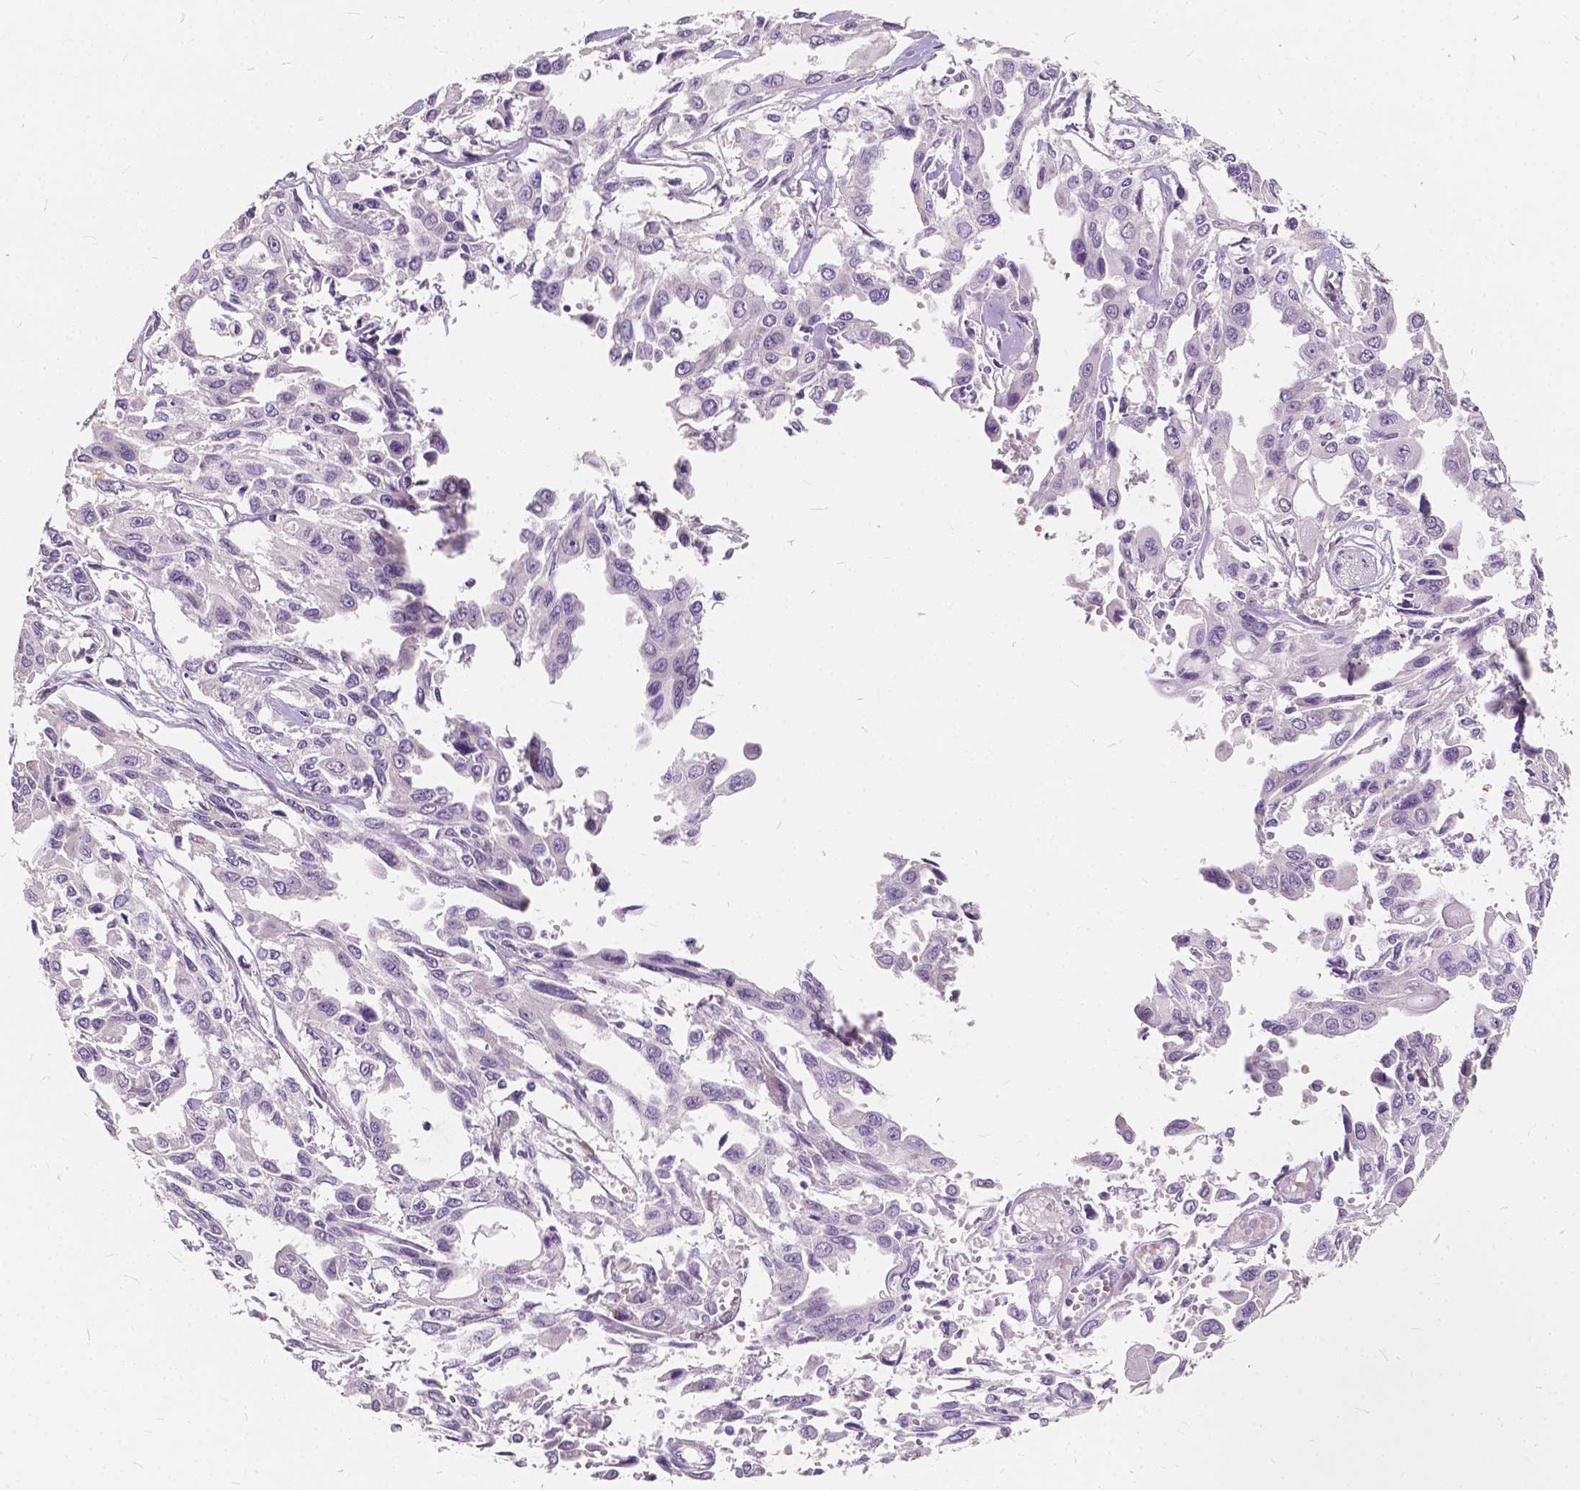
{"staining": {"intensity": "negative", "quantity": "none", "location": "none"}, "tissue": "pancreatic cancer", "cell_type": "Tumor cells", "image_type": "cancer", "snomed": [{"axis": "morphology", "description": "Adenocarcinoma, NOS"}, {"axis": "topography", "description": "Pancreas"}], "caption": "Immunohistochemistry (IHC) micrograph of human pancreatic cancer stained for a protein (brown), which displays no staining in tumor cells. (Brightfield microscopy of DAB immunohistochemistry (IHC) at high magnification).", "gene": "SLC7A8", "patient": {"sex": "female", "age": 55}}